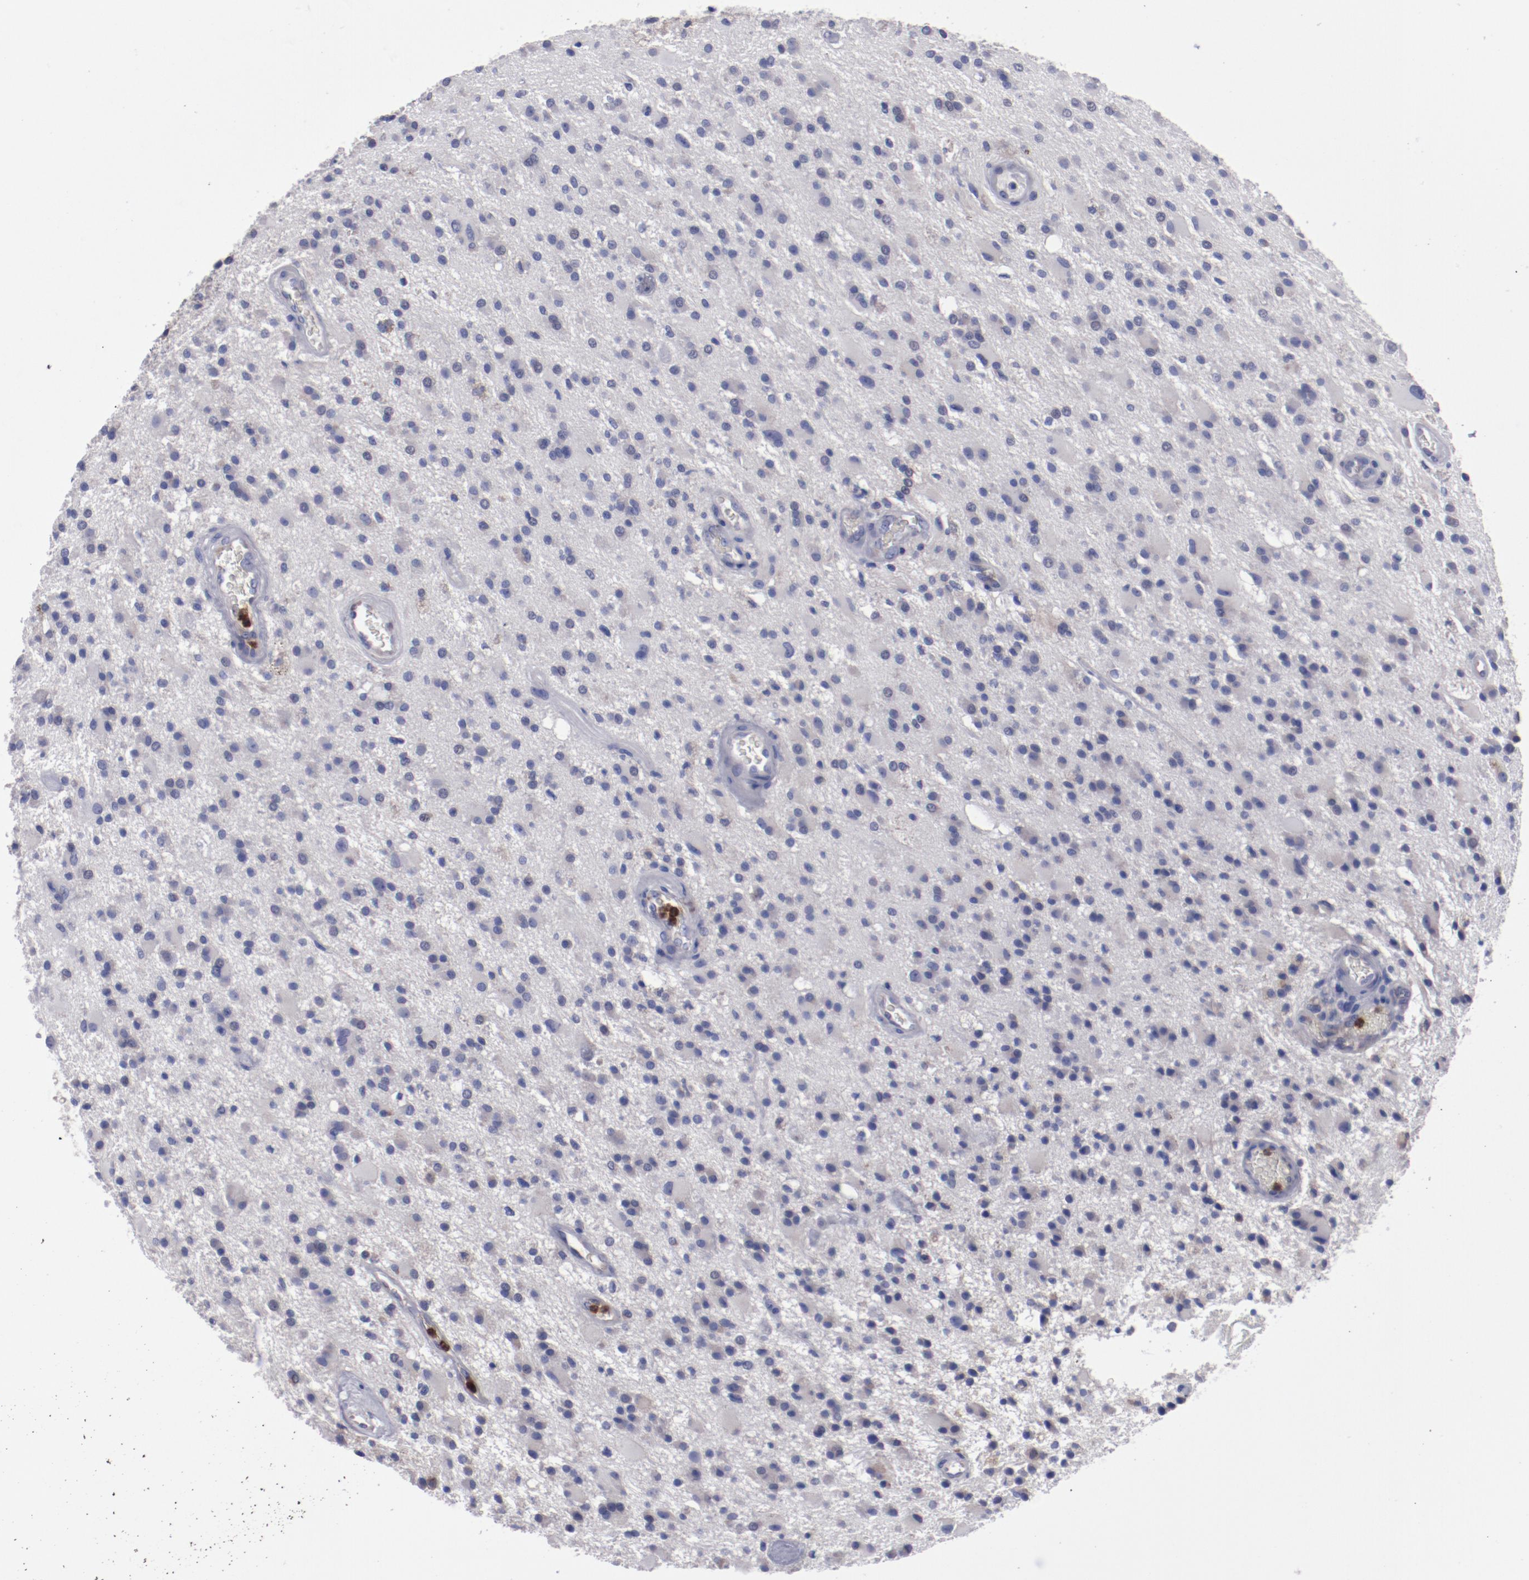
{"staining": {"intensity": "negative", "quantity": "none", "location": "none"}, "tissue": "glioma", "cell_type": "Tumor cells", "image_type": "cancer", "snomed": [{"axis": "morphology", "description": "Glioma, malignant, Low grade"}, {"axis": "topography", "description": "Brain"}], "caption": "This is an immunohistochemistry (IHC) image of human glioma. There is no expression in tumor cells.", "gene": "FGR", "patient": {"sex": "male", "age": 58}}